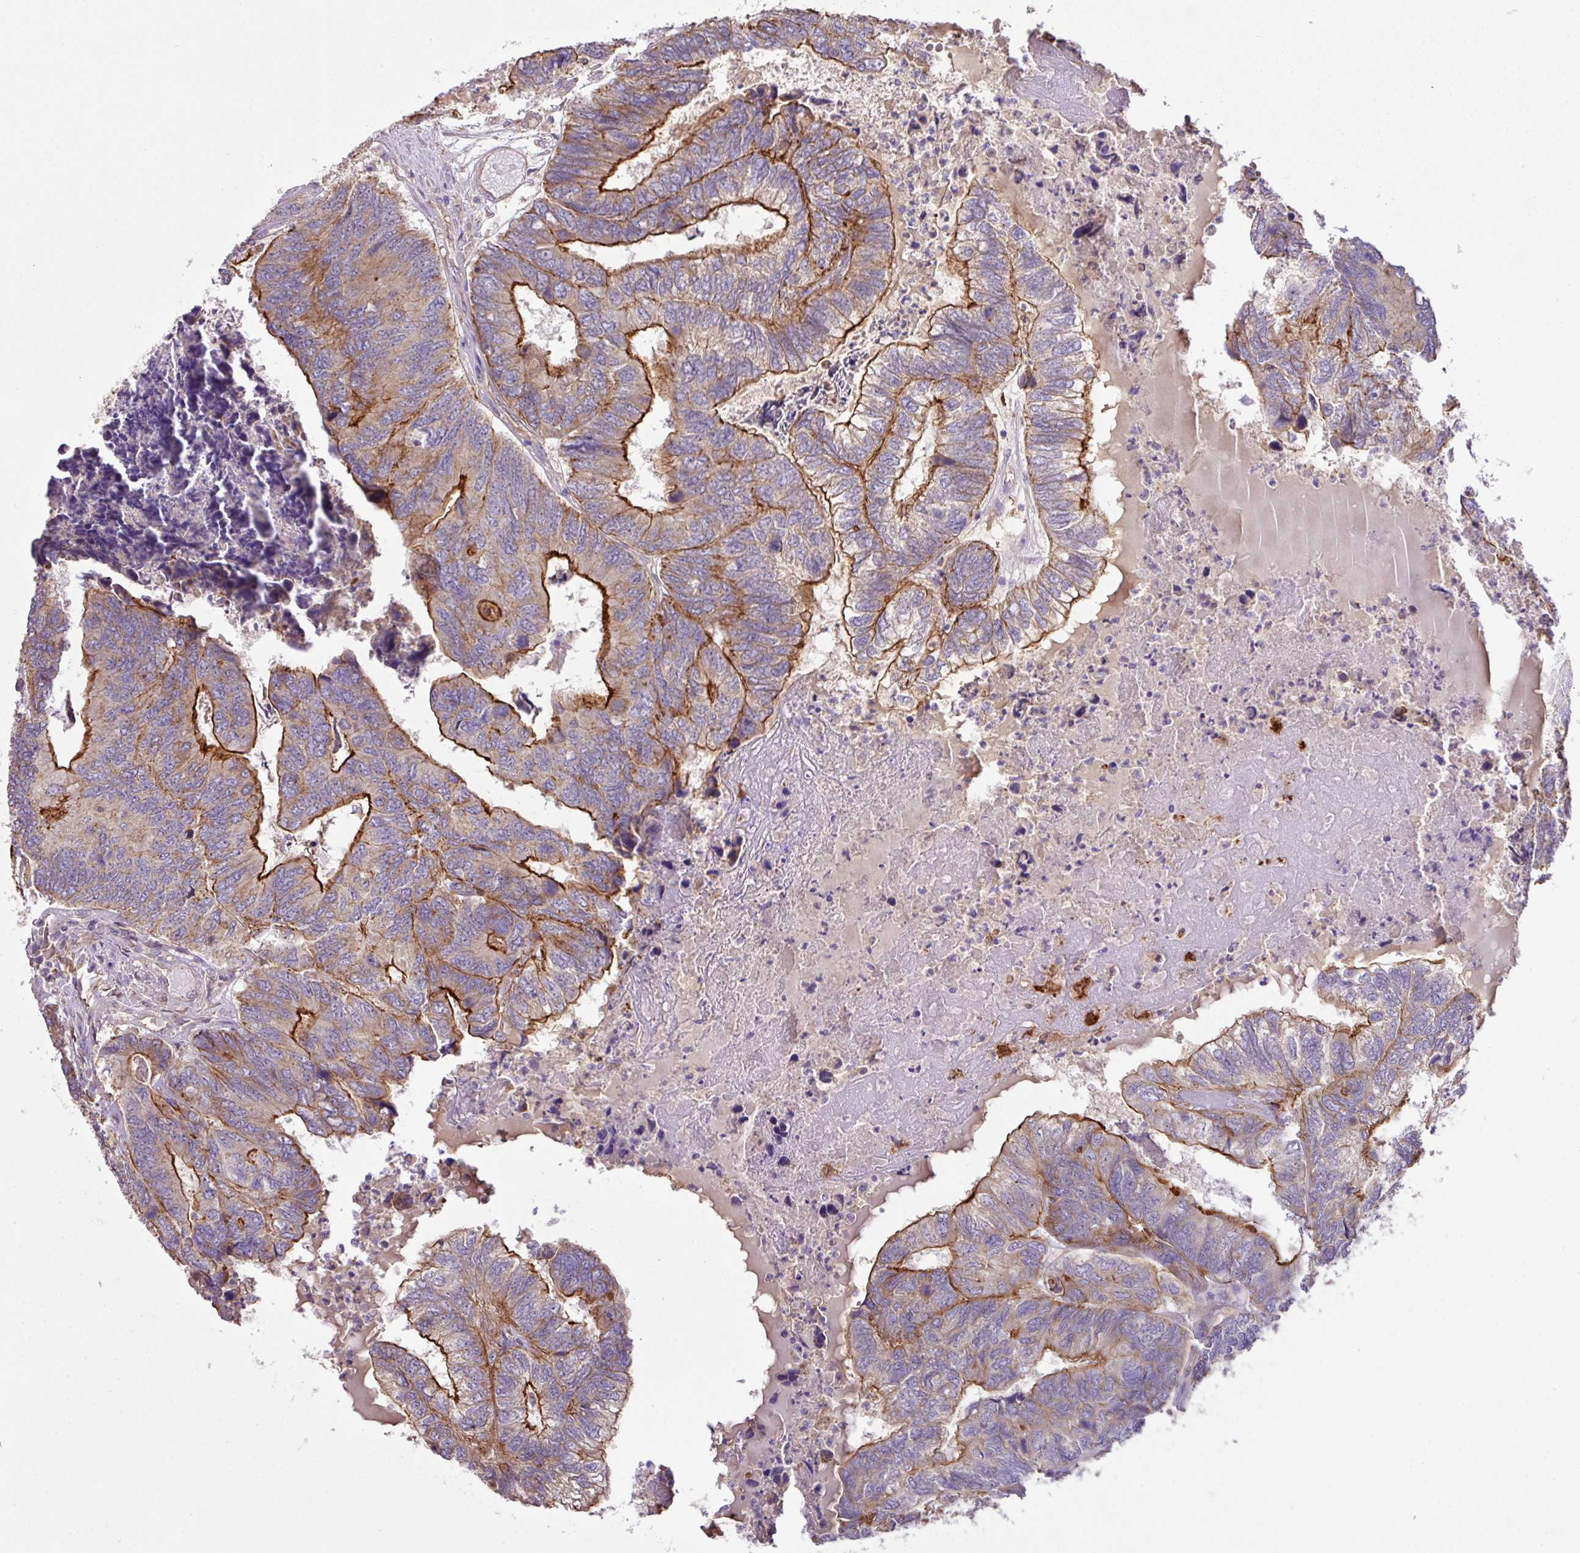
{"staining": {"intensity": "strong", "quantity": ">75%", "location": "cytoplasmic/membranous"}, "tissue": "colorectal cancer", "cell_type": "Tumor cells", "image_type": "cancer", "snomed": [{"axis": "morphology", "description": "Adenocarcinoma, NOS"}, {"axis": "topography", "description": "Colon"}], "caption": "Immunohistochemistry (DAB) staining of human adenocarcinoma (colorectal) displays strong cytoplasmic/membranous protein expression in about >75% of tumor cells. Using DAB (3,3'-diaminobenzidine) (brown) and hematoxylin (blue) stains, captured at high magnification using brightfield microscopy.", "gene": "LRRC53", "patient": {"sex": "female", "age": 67}}